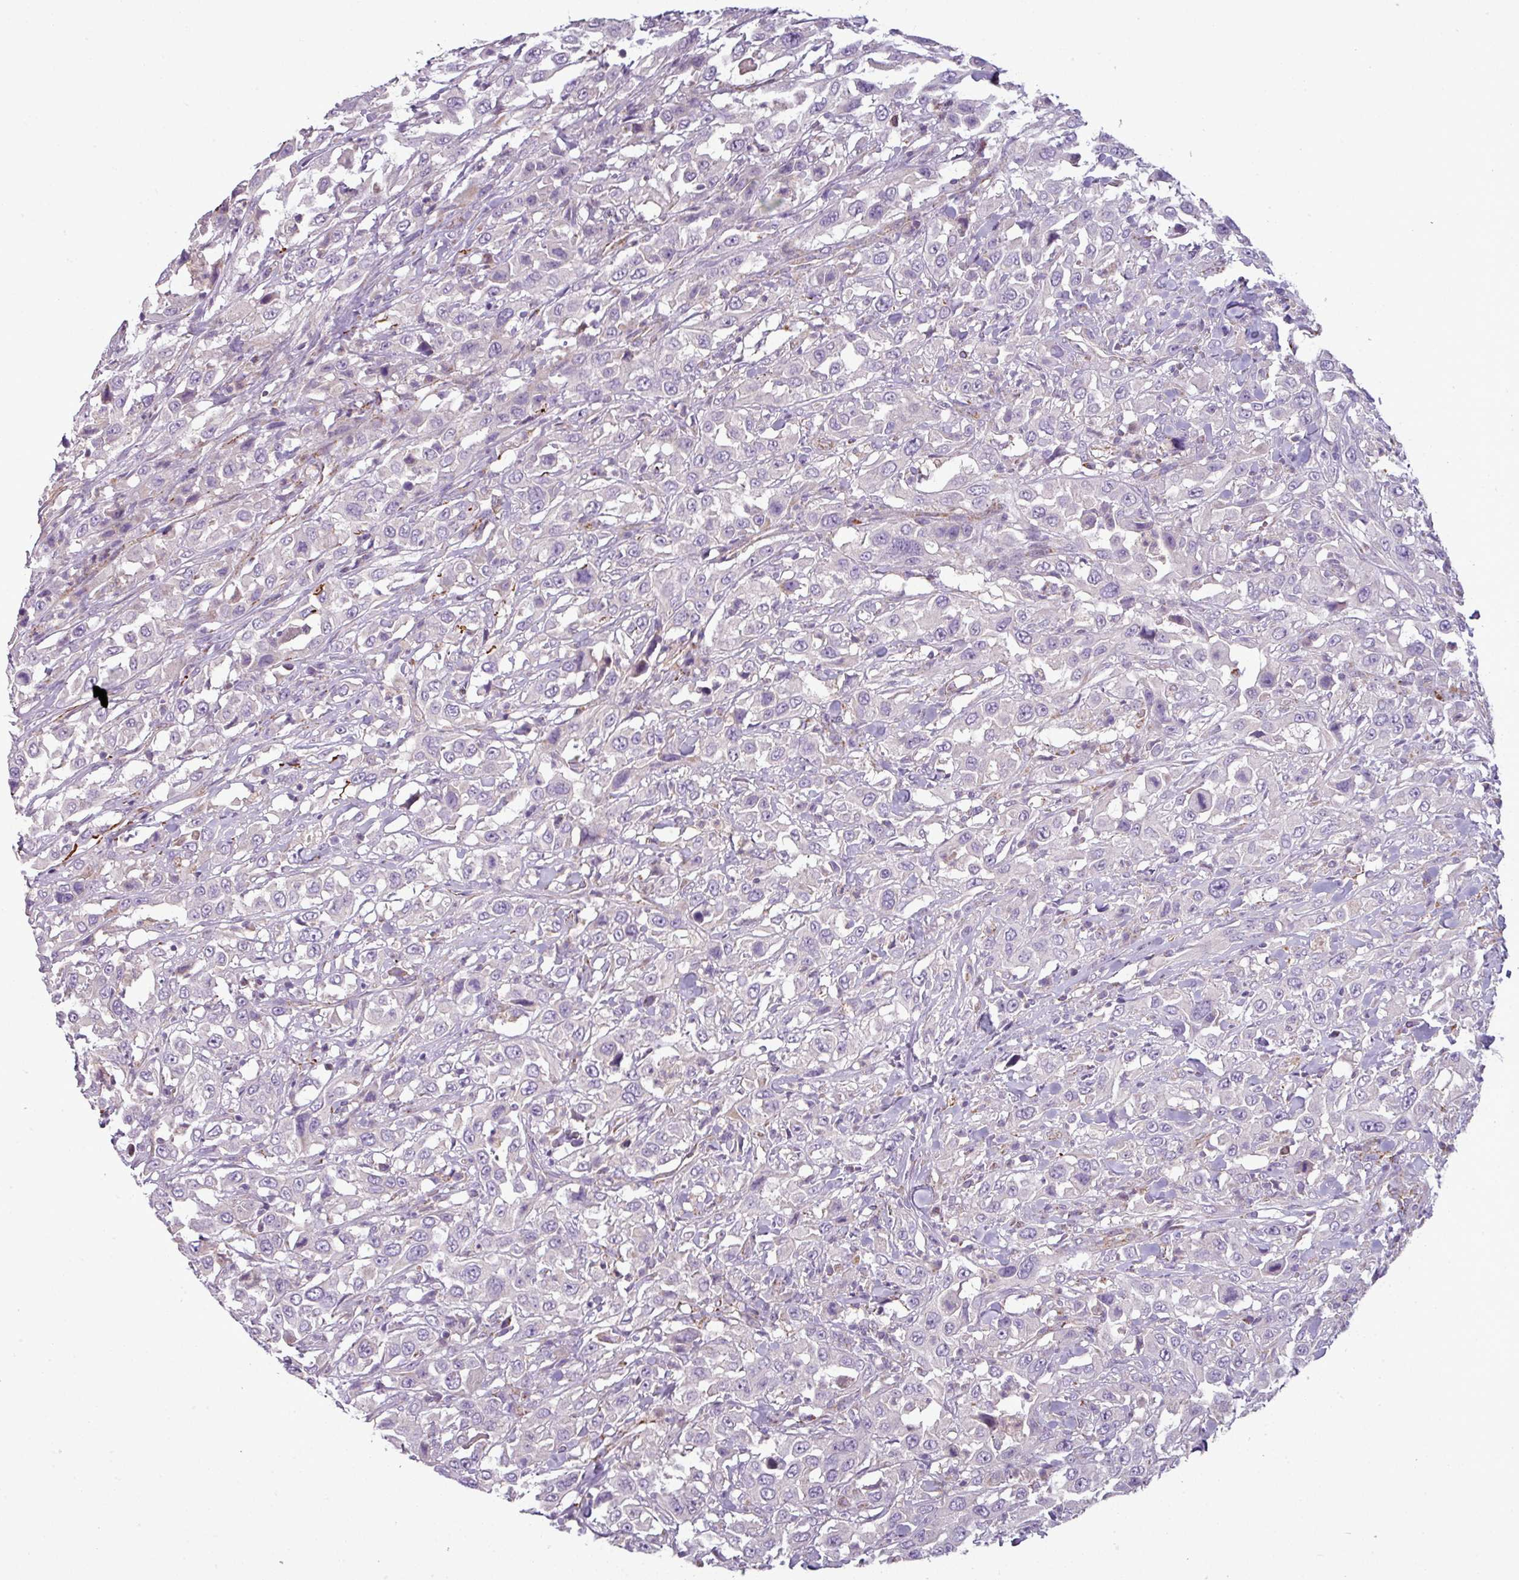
{"staining": {"intensity": "negative", "quantity": "none", "location": "none"}, "tissue": "urothelial cancer", "cell_type": "Tumor cells", "image_type": "cancer", "snomed": [{"axis": "morphology", "description": "Urothelial carcinoma, High grade"}, {"axis": "topography", "description": "Urinary bladder"}], "caption": "This is an IHC photomicrograph of human urothelial cancer. There is no staining in tumor cells.", "gene": "PNMA6A", "patient": {"sex": "male", "age": 61}}